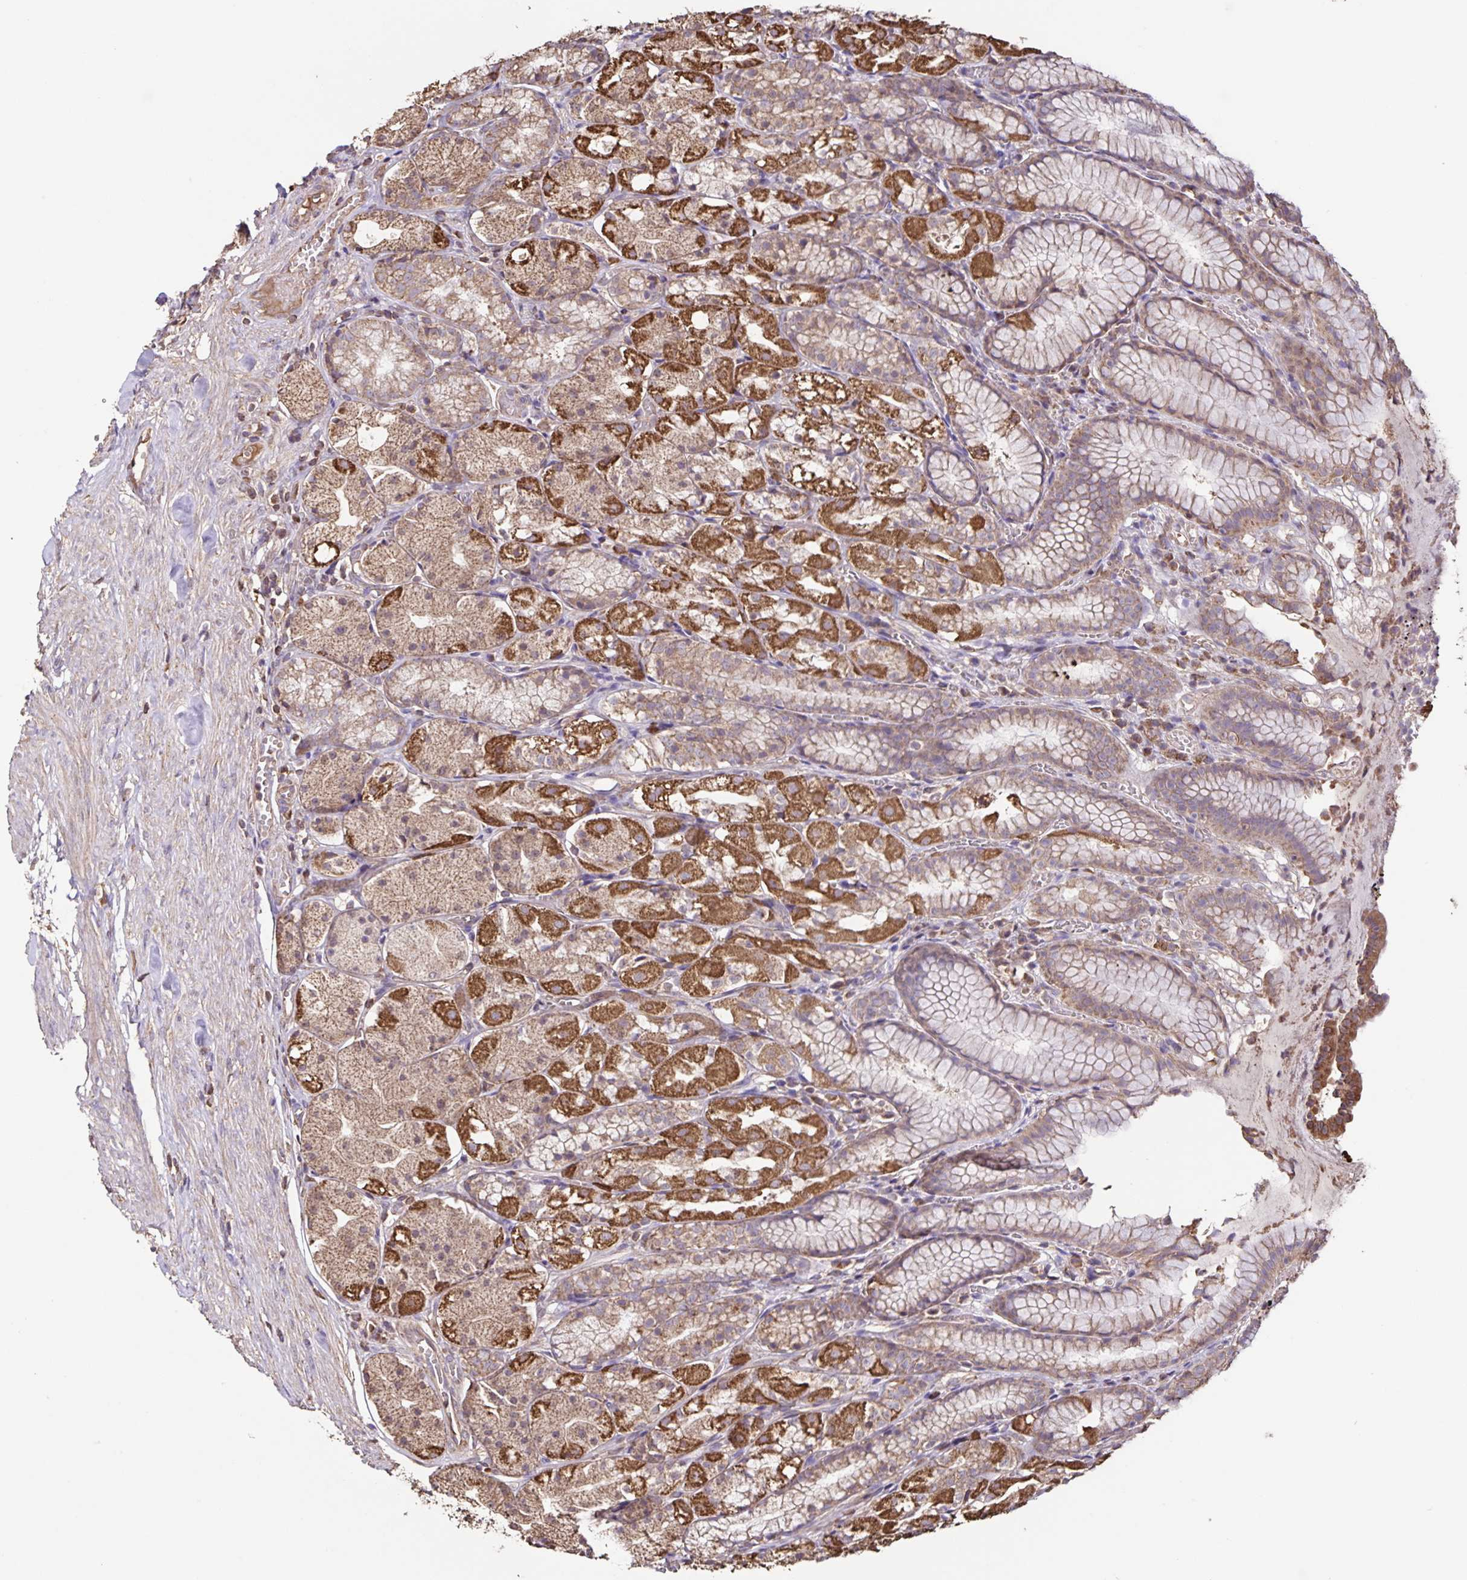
{"staining": {"intensity": "strong", "quantity": "25%-75%", "location": "cytoplasmic/membranous"}, "tissue": "stomach", "cell_type": "Glandular cells", "image_type": "normal", "snomed": [{"axis": "morphology", "description": "Normal tissue, NOS"}, {"axis": "topography", "description": "Stomach"}], "caption": "Unremarkable stomach exhibits strong cytoplasmic/membranous expression in about 25%-75% of glandular cells, visualized by immunohistochemistry.", "gene": "MAN1A1", "patient": {"sex": "male", "age": 70}}